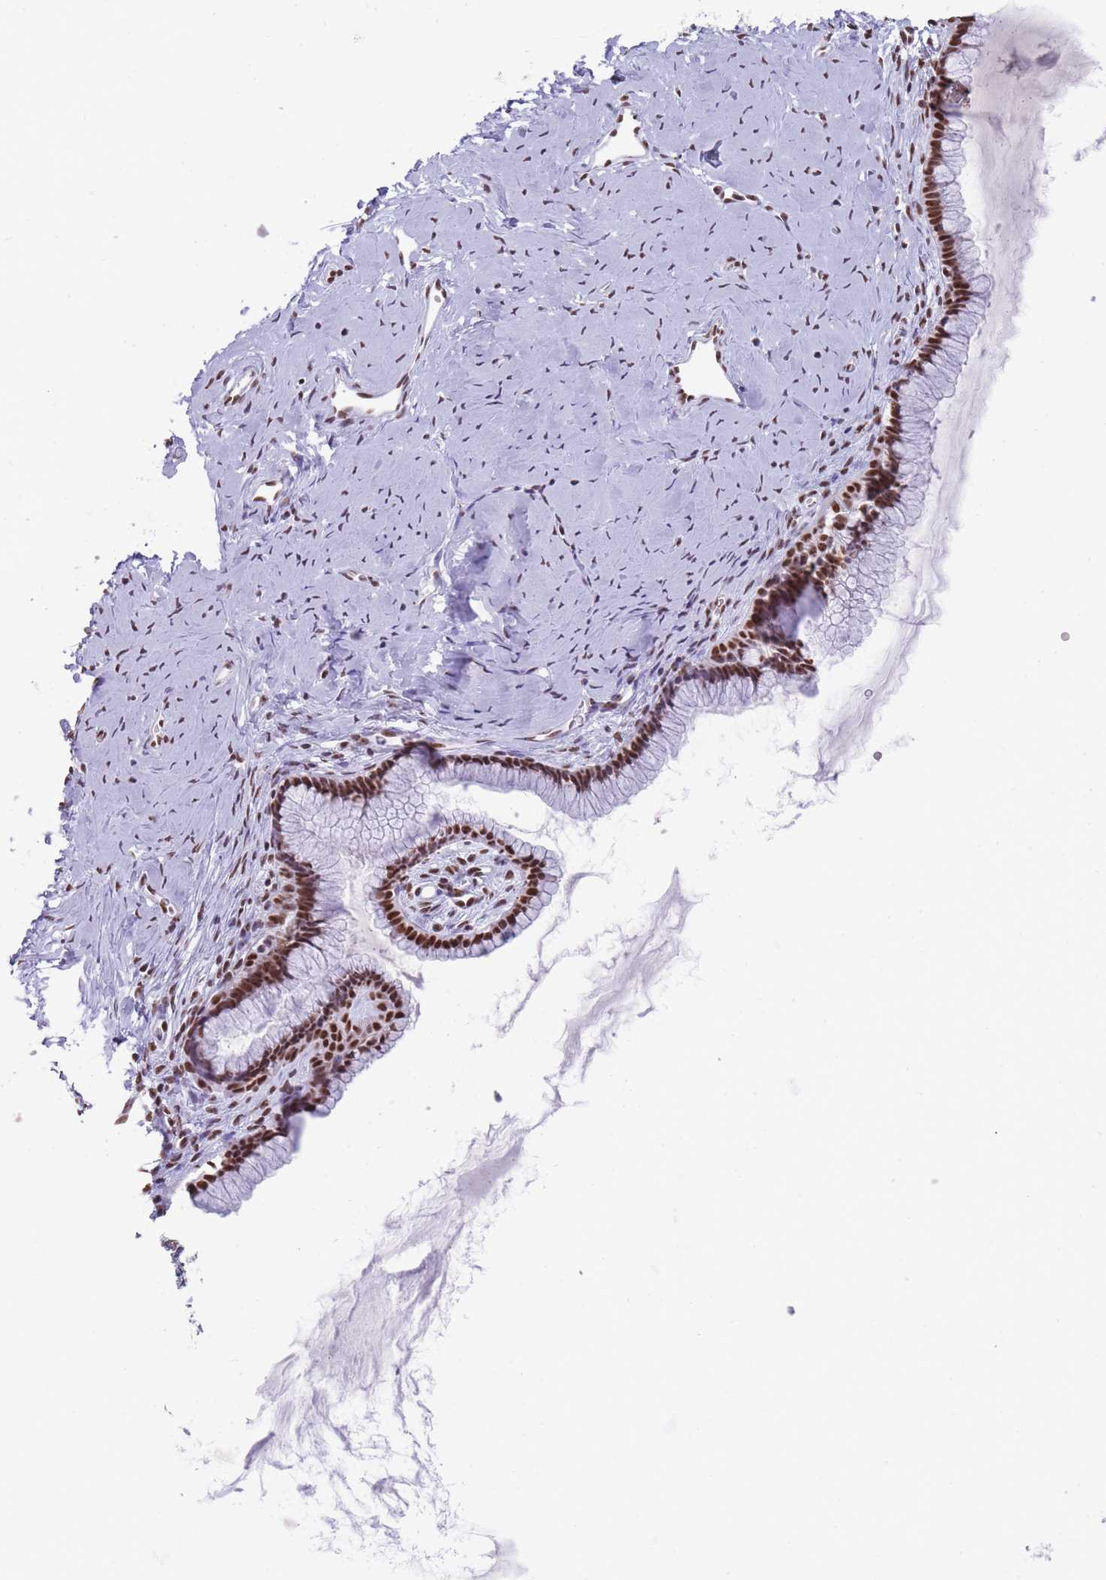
{"staining": {"intensity": "strong", "quantity": ">75%", "location": "nuclear"}, "tissue": "cervix", "cell_type": "Glandular cells", "image_type": "normal", "snomed": [{"axis": "morphology", "description": "Normal tissue, NOS"}, {"axis": "topography", "description": "Cervix"}], "caption": "About >75% of glandular cells in unremarkable cervix show strong nuclear protein staining as visualized by brown immunohistochemical staining.", "gene": "EVC2", "patient": {"sex": "female", "age": 40}}